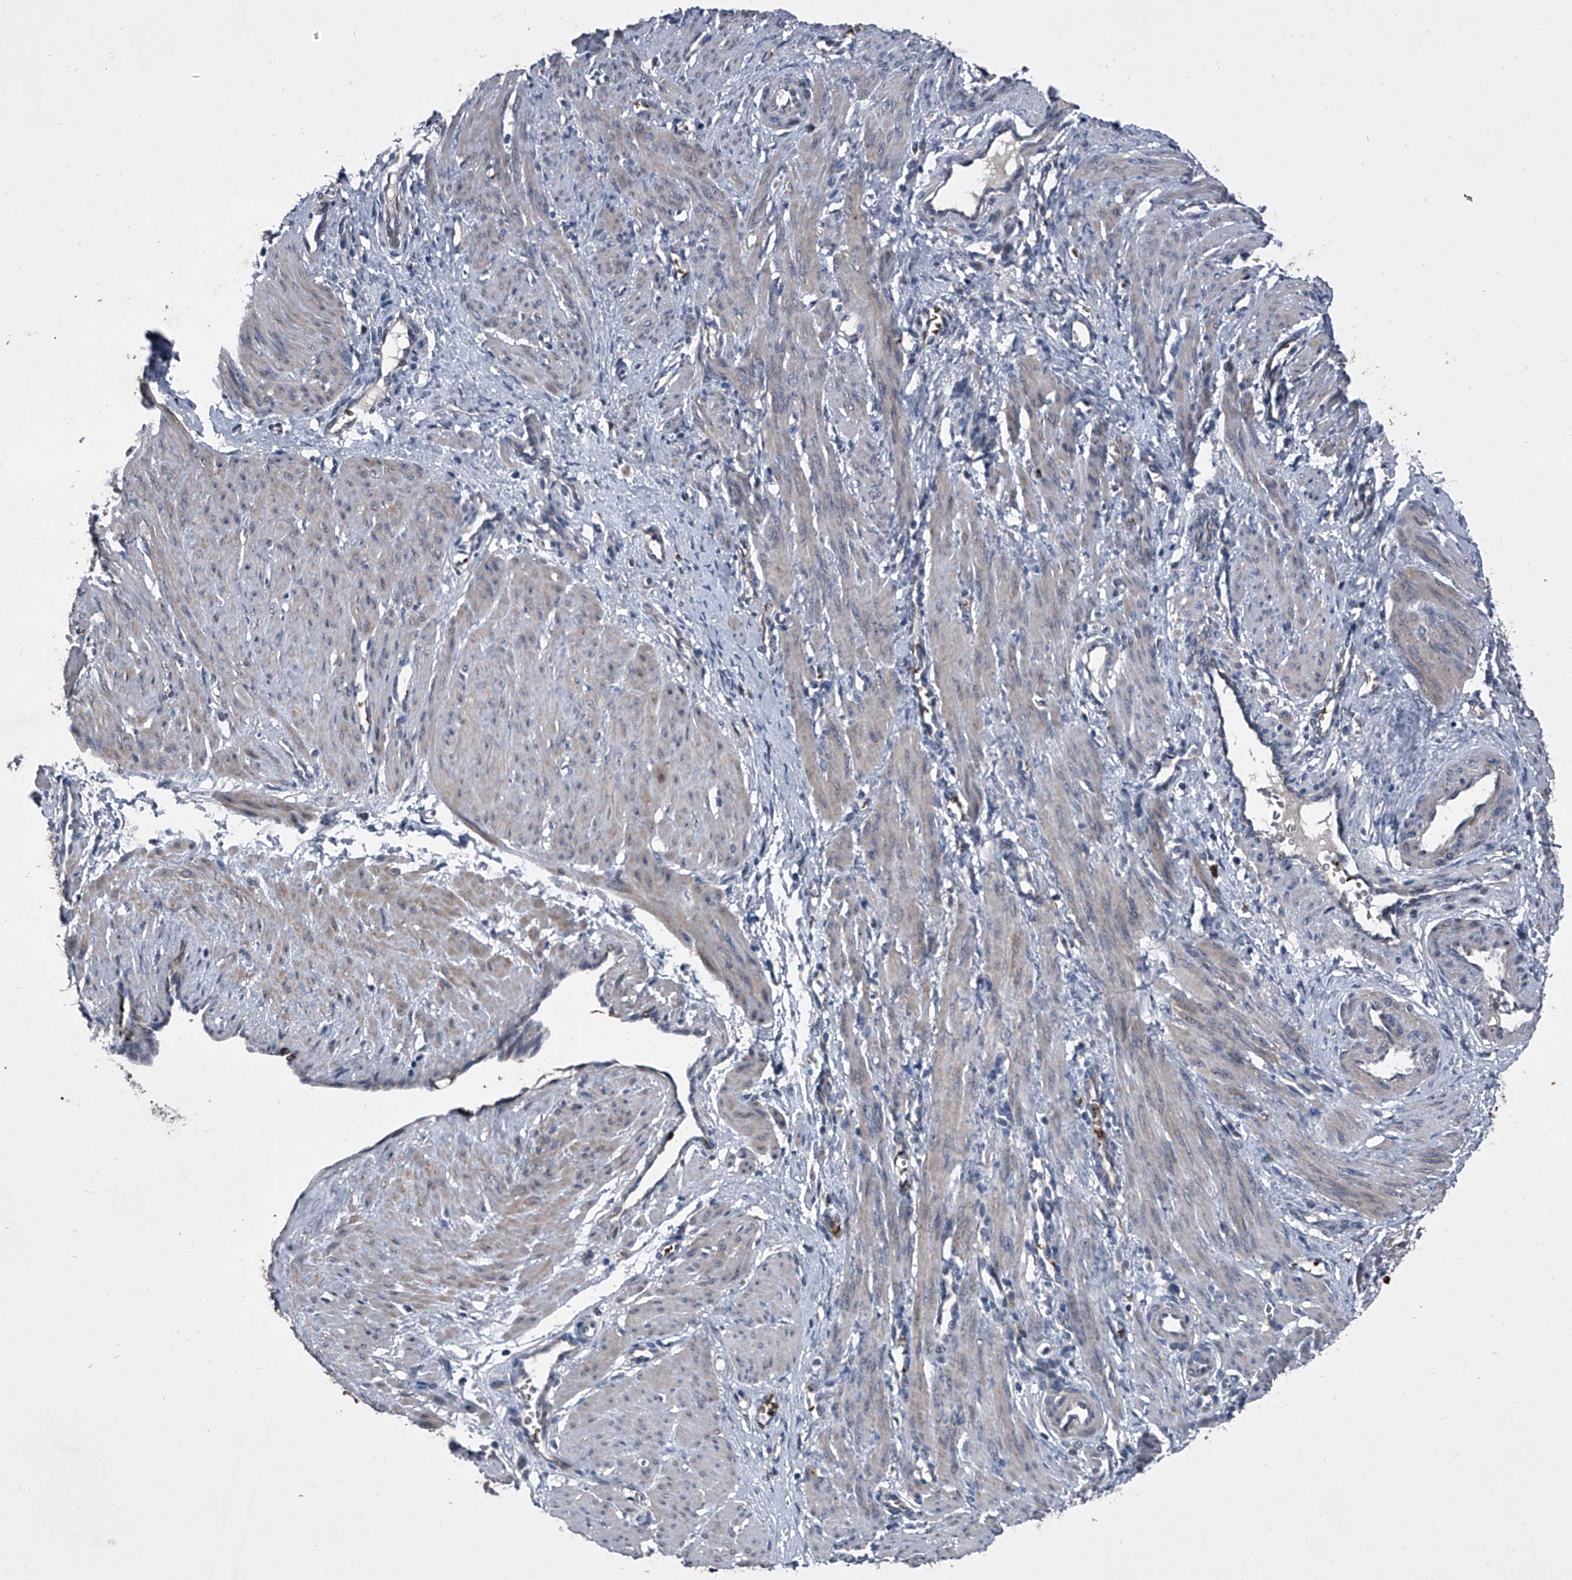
{"staining": {"intensity": "negative", "quantity": "none", "location": "none"}, "tissue": "smooth muscle", "cell_type": "Smooth muscle cells", "image_type": "normal", "snomed": [{"axis": "morphology", "description": "Normal tissue, NOS"}, {"axis": "topography", "description": "Endometrium"}], "caption": "Immunohistochemical staining of benign smooth muscle demonstrates no significant staining in smooth muscle cells.", "gene": "CEP85L", "patient": {"sex": "female", "age": 33}}